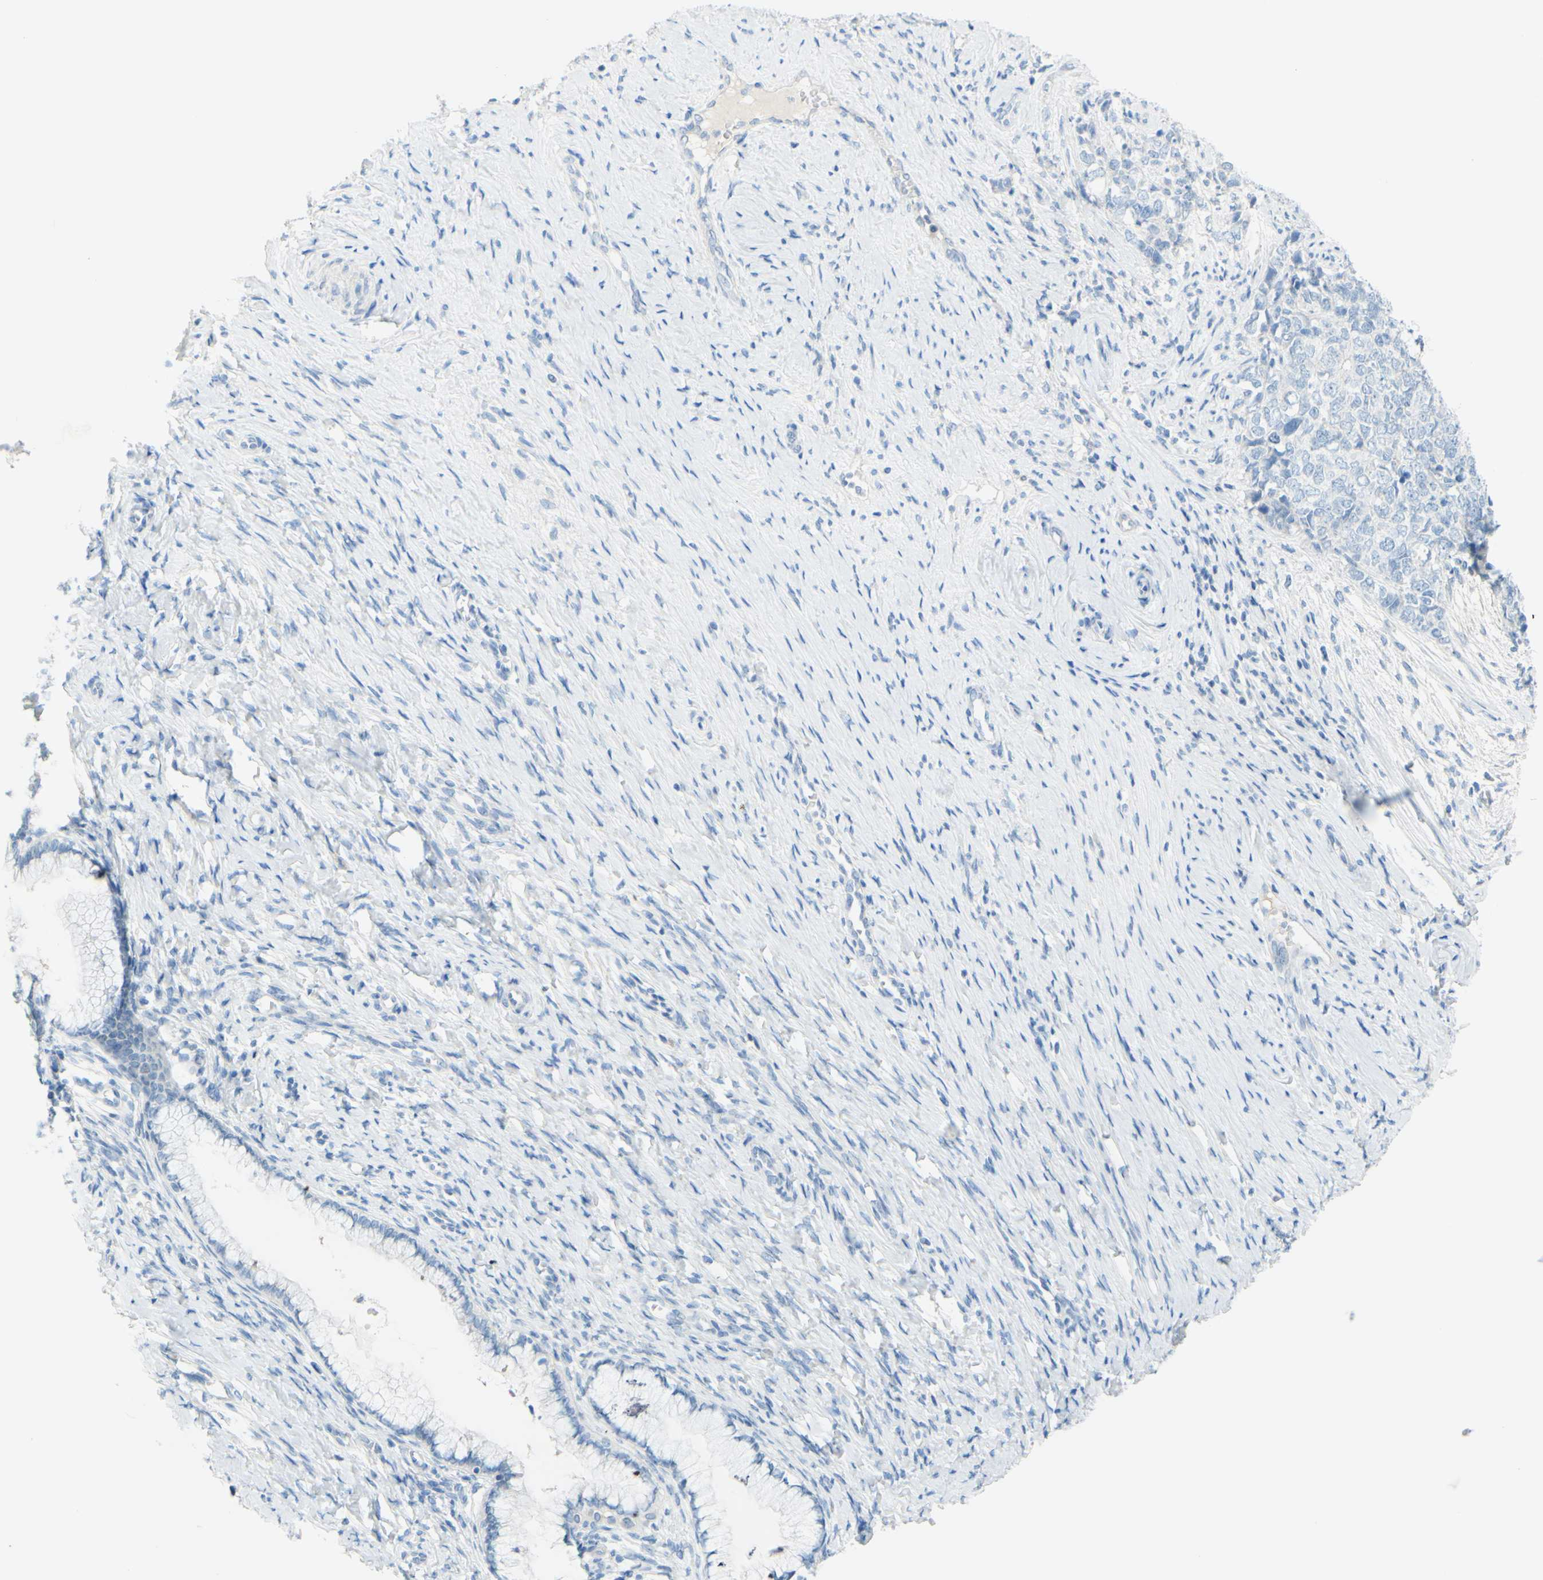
{"staining": {"intensity": "negative", "quantity": "none", "location": "none"}, "tissue": "cervical cancer", "cell_type": "Tumor cells", "image_type": "cancer", "snomed": [{"axis": "morphology", "description": "Squamous cell carcinoma, NOS"}, {"axis": "topography", "description": "Cervix"}], "caption": "This is a photomicrograph of immunohistochemistry staining of cervical cancer (squamous cell carcinoma), which shows no expression in tumor cells.", "gene": "SLC1A2", "patient": {"sex": "female", "age": 63}}